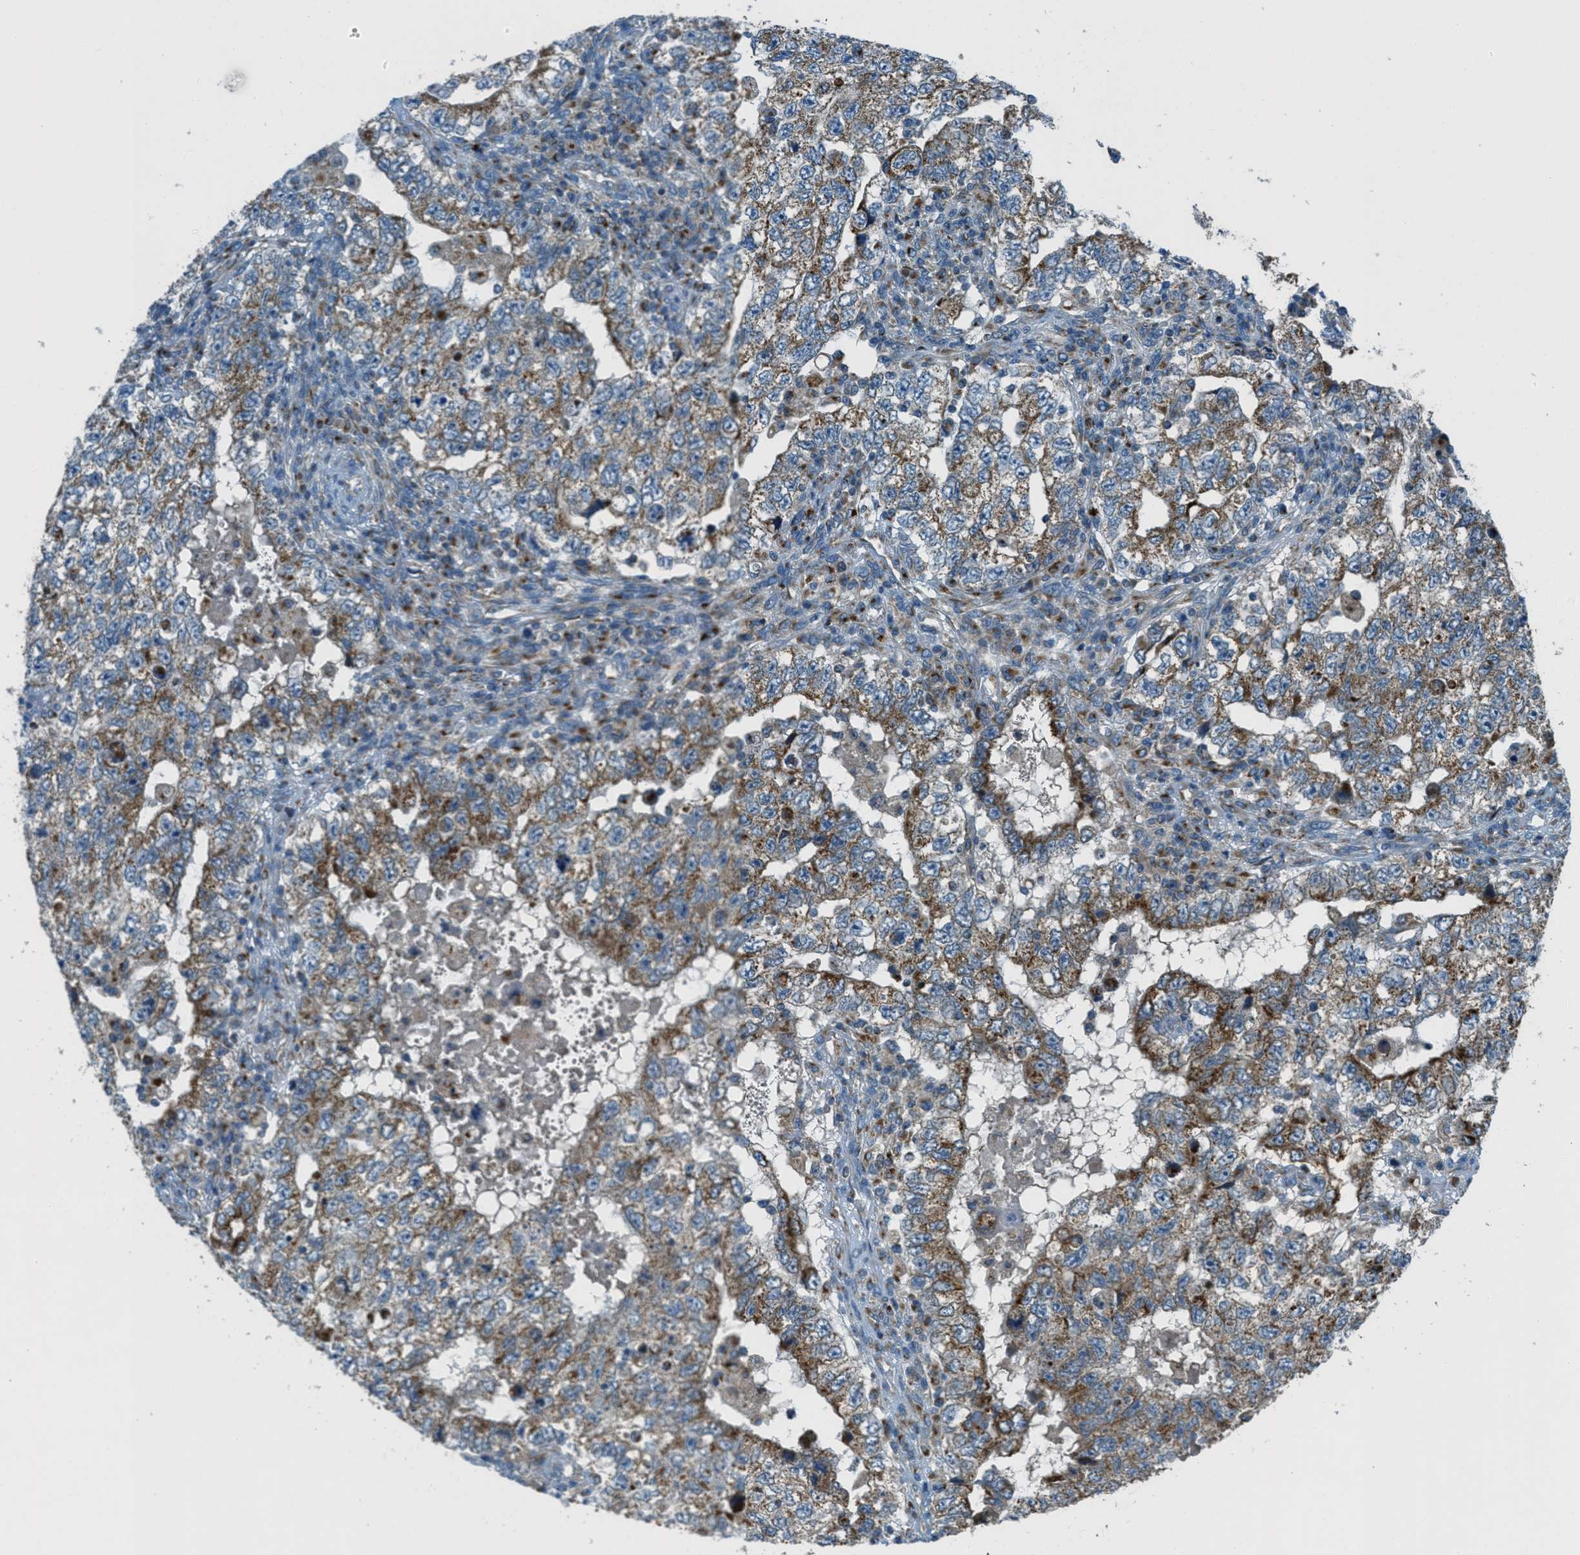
{"staining": {"intensity": "moderate", "quantity": ">75%", "location": "cytoplasmic/membranous"}, "tissue": "testis cancer", "cell_type": "Tumor cells", "image_type": "cancer", "snomed": [{"axis": "morphology", "description": "Carcinoma, Embryonal, NOS"}, {"axis": "topography", "description": "Testis"}], "caption": "Immunohistochemistry (DAB) staining of testis cancer exhibits moderate cytoplasmic/membranous protein staining in approximately >75% of tumor cells.", "gene": "BCKDK", "patient": {"sex": "male", "age": 36}}